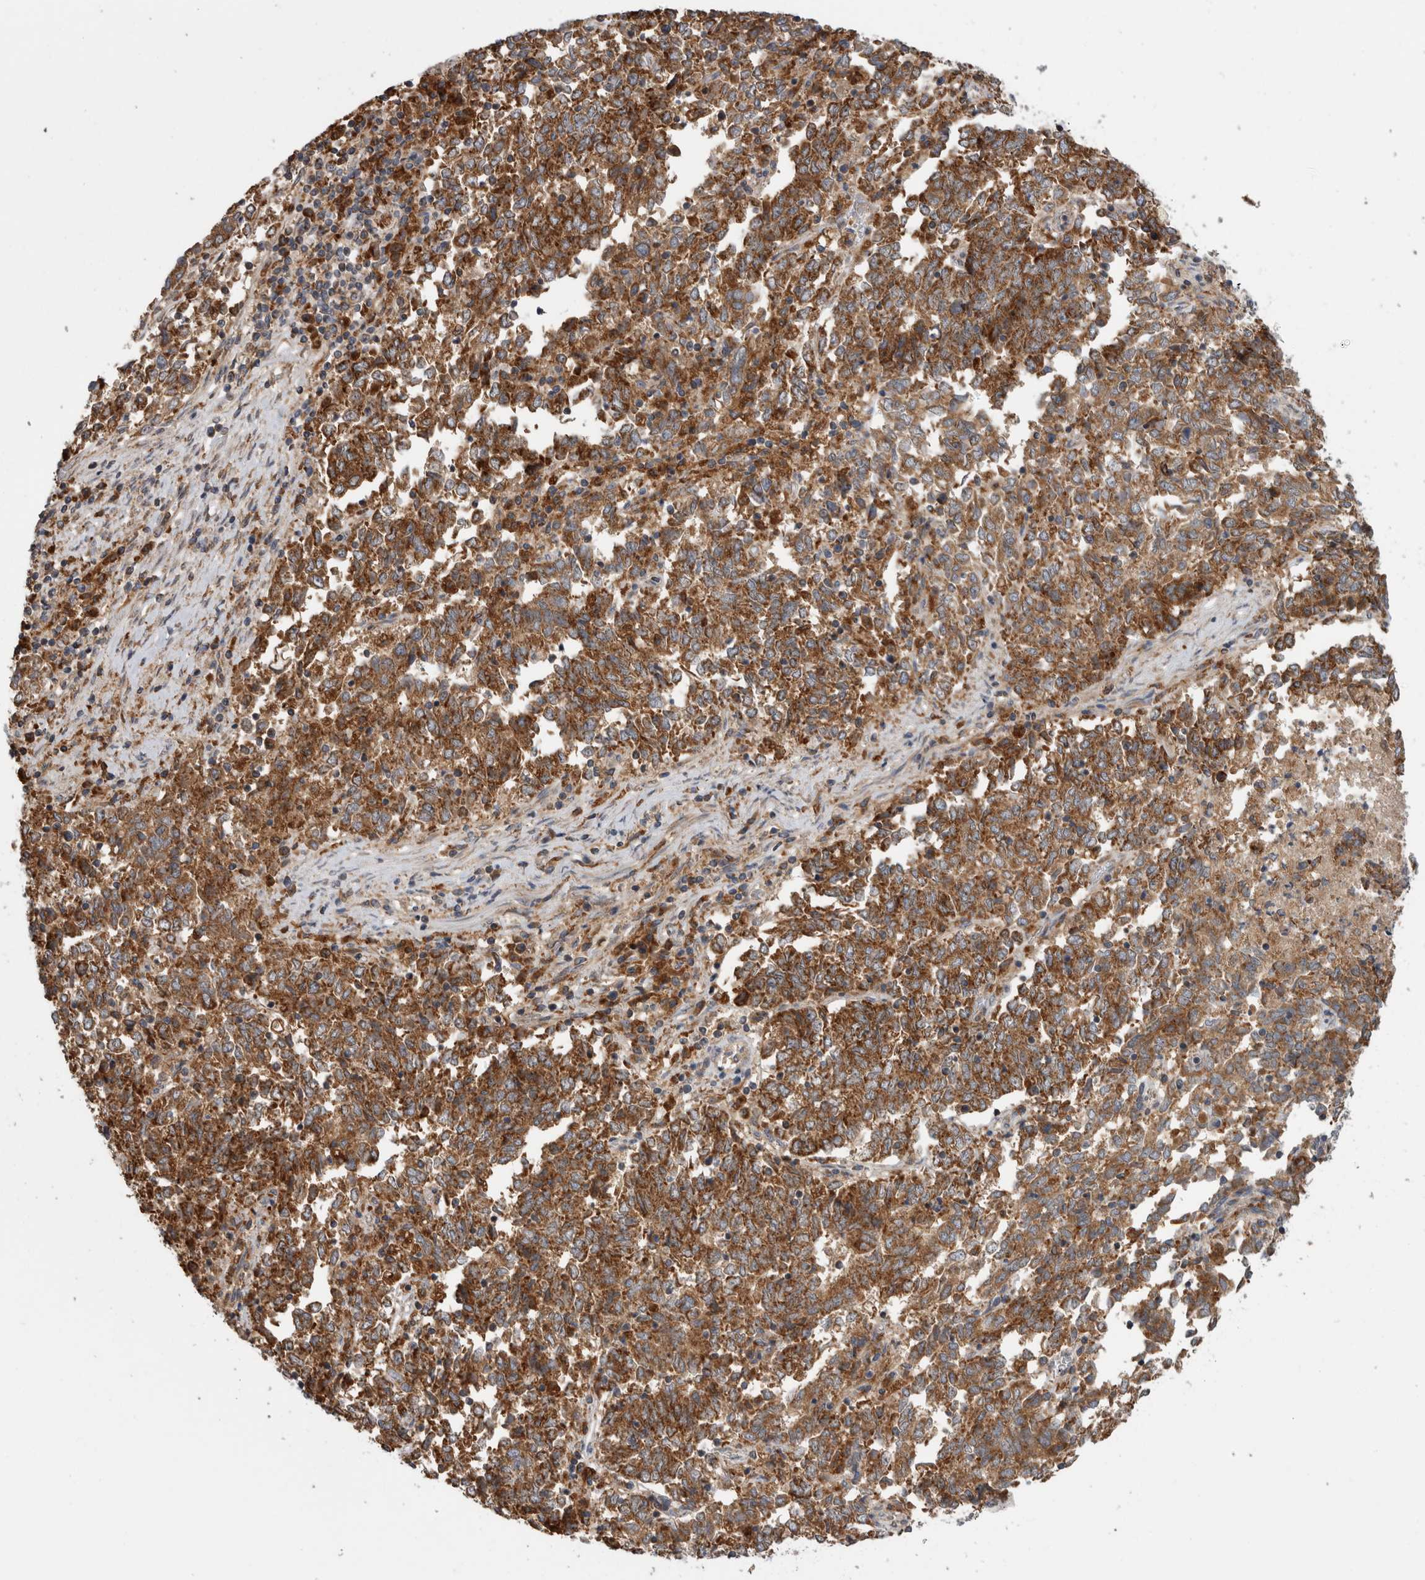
{"staining": {"intensity": "strong", "quantity": ">75%", "location": "cytoplasmic/membranous"}, "tissue": "endometrial cancer", "cell_type": "Tumor cells", "image_type": "cancer", "snomed": [{"axis": "morphology", "description": "Adenocarcinoma, NOS"}, {"axis": "topography", "description": "Endometrium"}], "caption": "Strong cytoplasmic/membranous expression is appreciated in about >75% of tumor cells in endometrial cancer (adenocarcinoma).", "gene": "ADGRL3", "patient": {"sex": "female", "age": 80}}